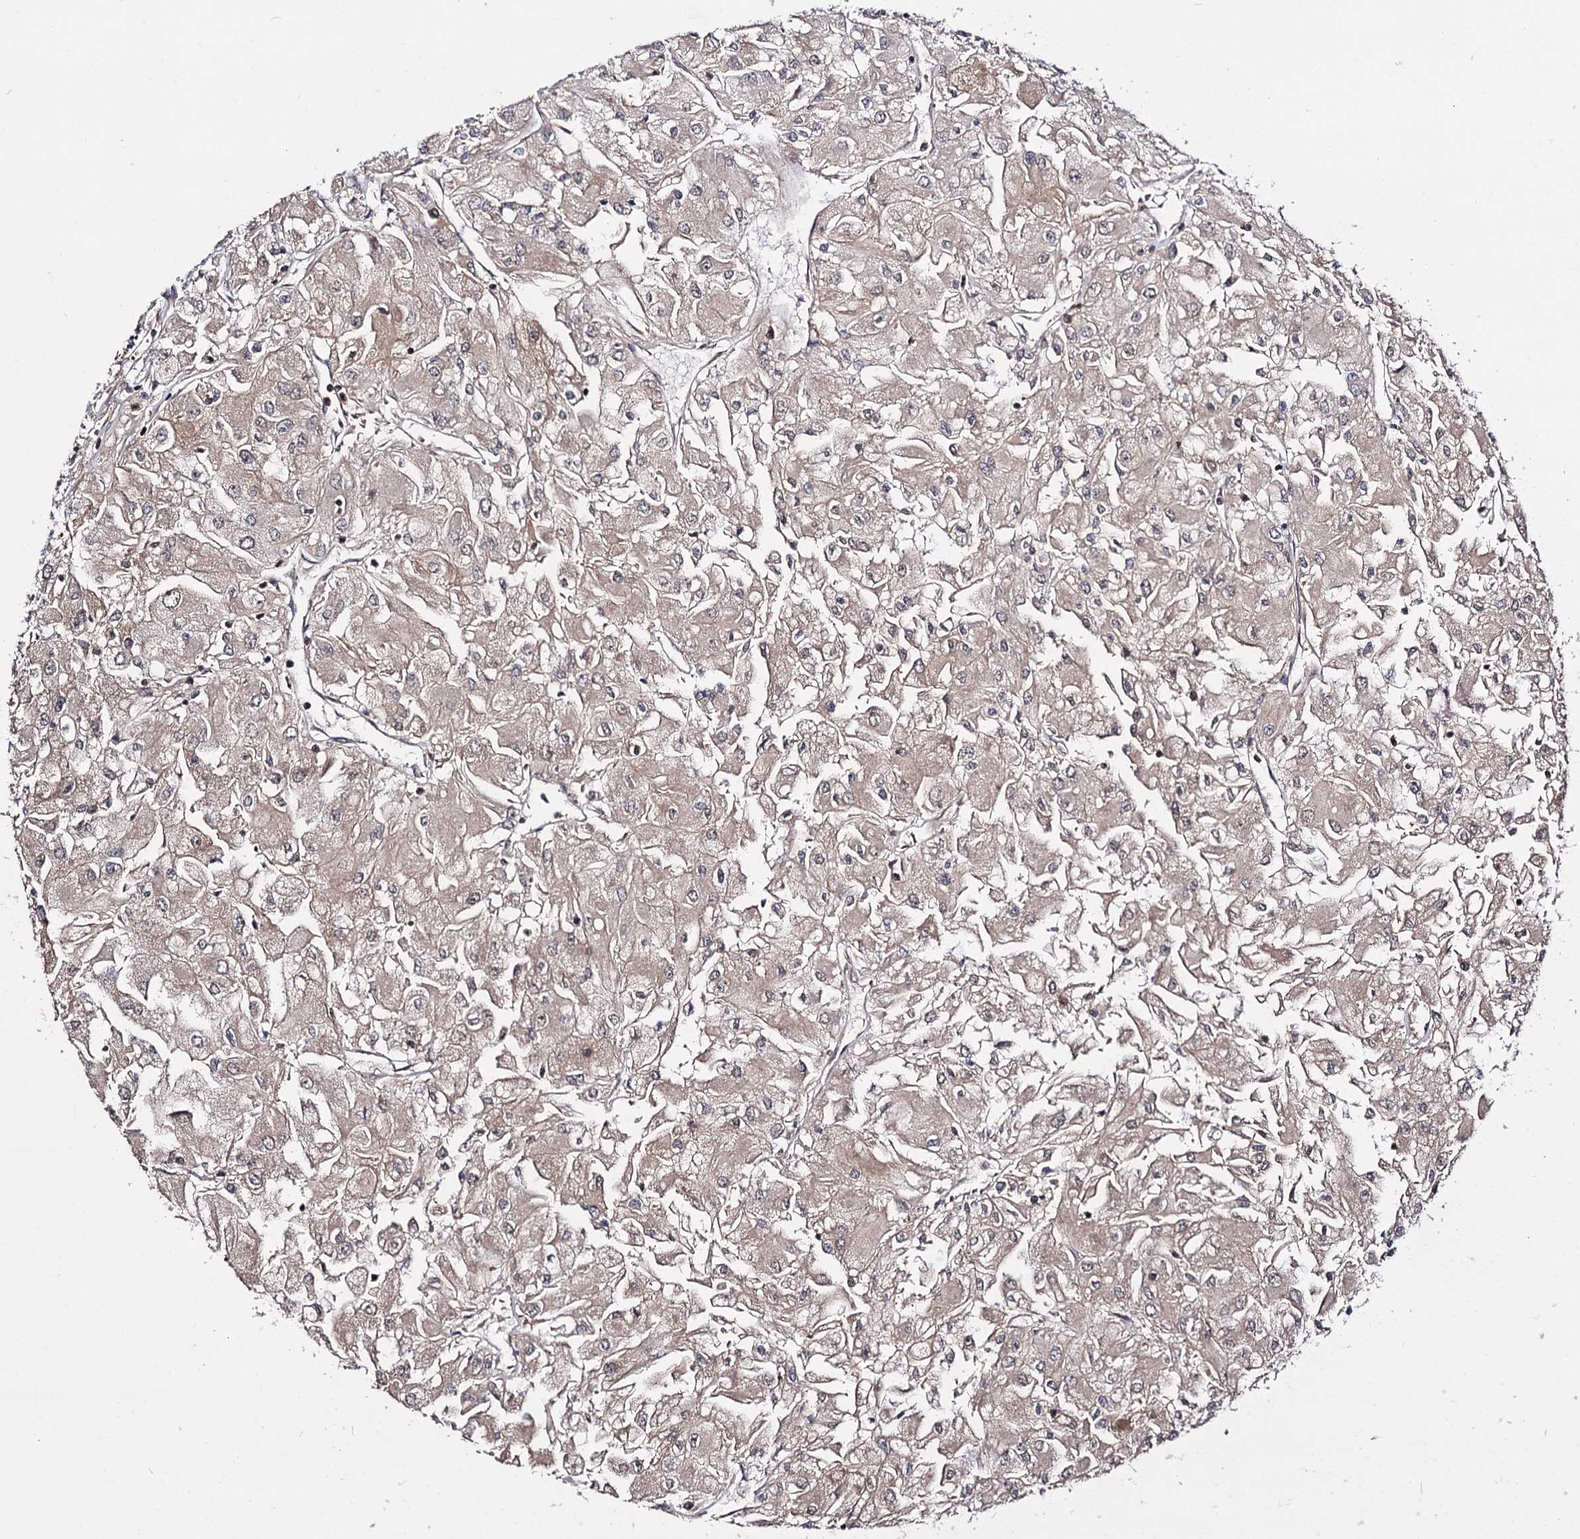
{"staining": {"intensity": "weak", "quantity": ">75%", "location": "cytoplasmic/membranous"}, "tissue": "renal cancer", "cell_type": "Tumor cells", "image_type": "cancer", "snomed": [{"axis": "morphology", "description": "Adenocarcinoma, NOS"}, {"axis": "topography", "description": "Kidney"}], "caption": "Immunohistochemical staining of human adenocarcinoma (renal) reveals weak cytoplasmic/membranous protein staining in approximately >75% of tumor cells. (brown staining indicates protein expression, while blue staining denotes nuclei).", "gene": "KXD1", "patient": {"sex": "male", "age": 80}}